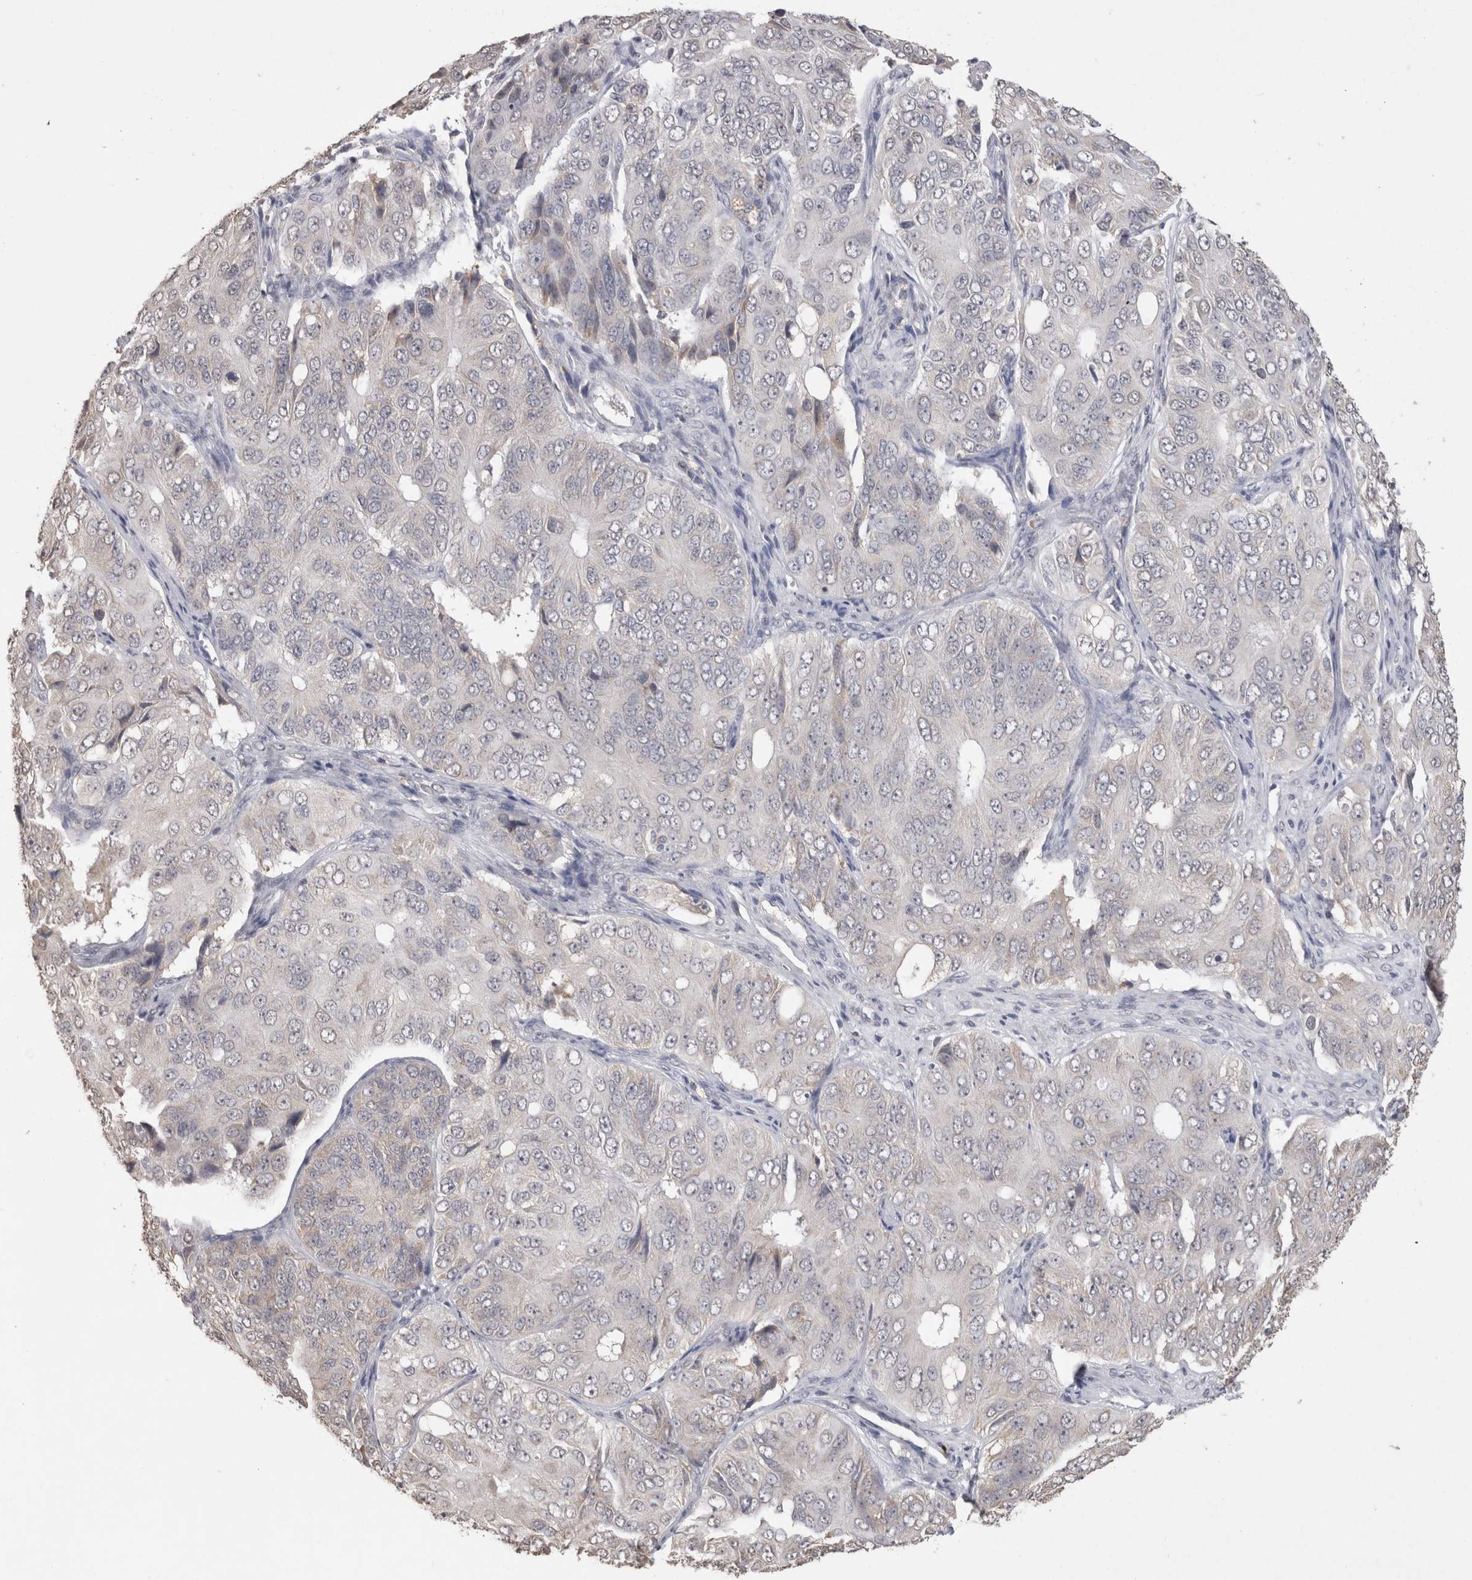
{"staining": {"intensity": "negative", "quantity": "none", "location": "none"}, "tissue": "ovarian cancer", "cell_type": "Tumor cells", "image_type": "cancer", "snomed": [{"axis": "morphology", "description": "Carcinoma, endometroid"}, {"axis": "topography", "description": "Ovary"}], "caption": "The histopathology image reveals no staining of tumor cells in ovarian cancer.", "gene": "NOMO1", "patient": {"sex": "female", "age": 51}}